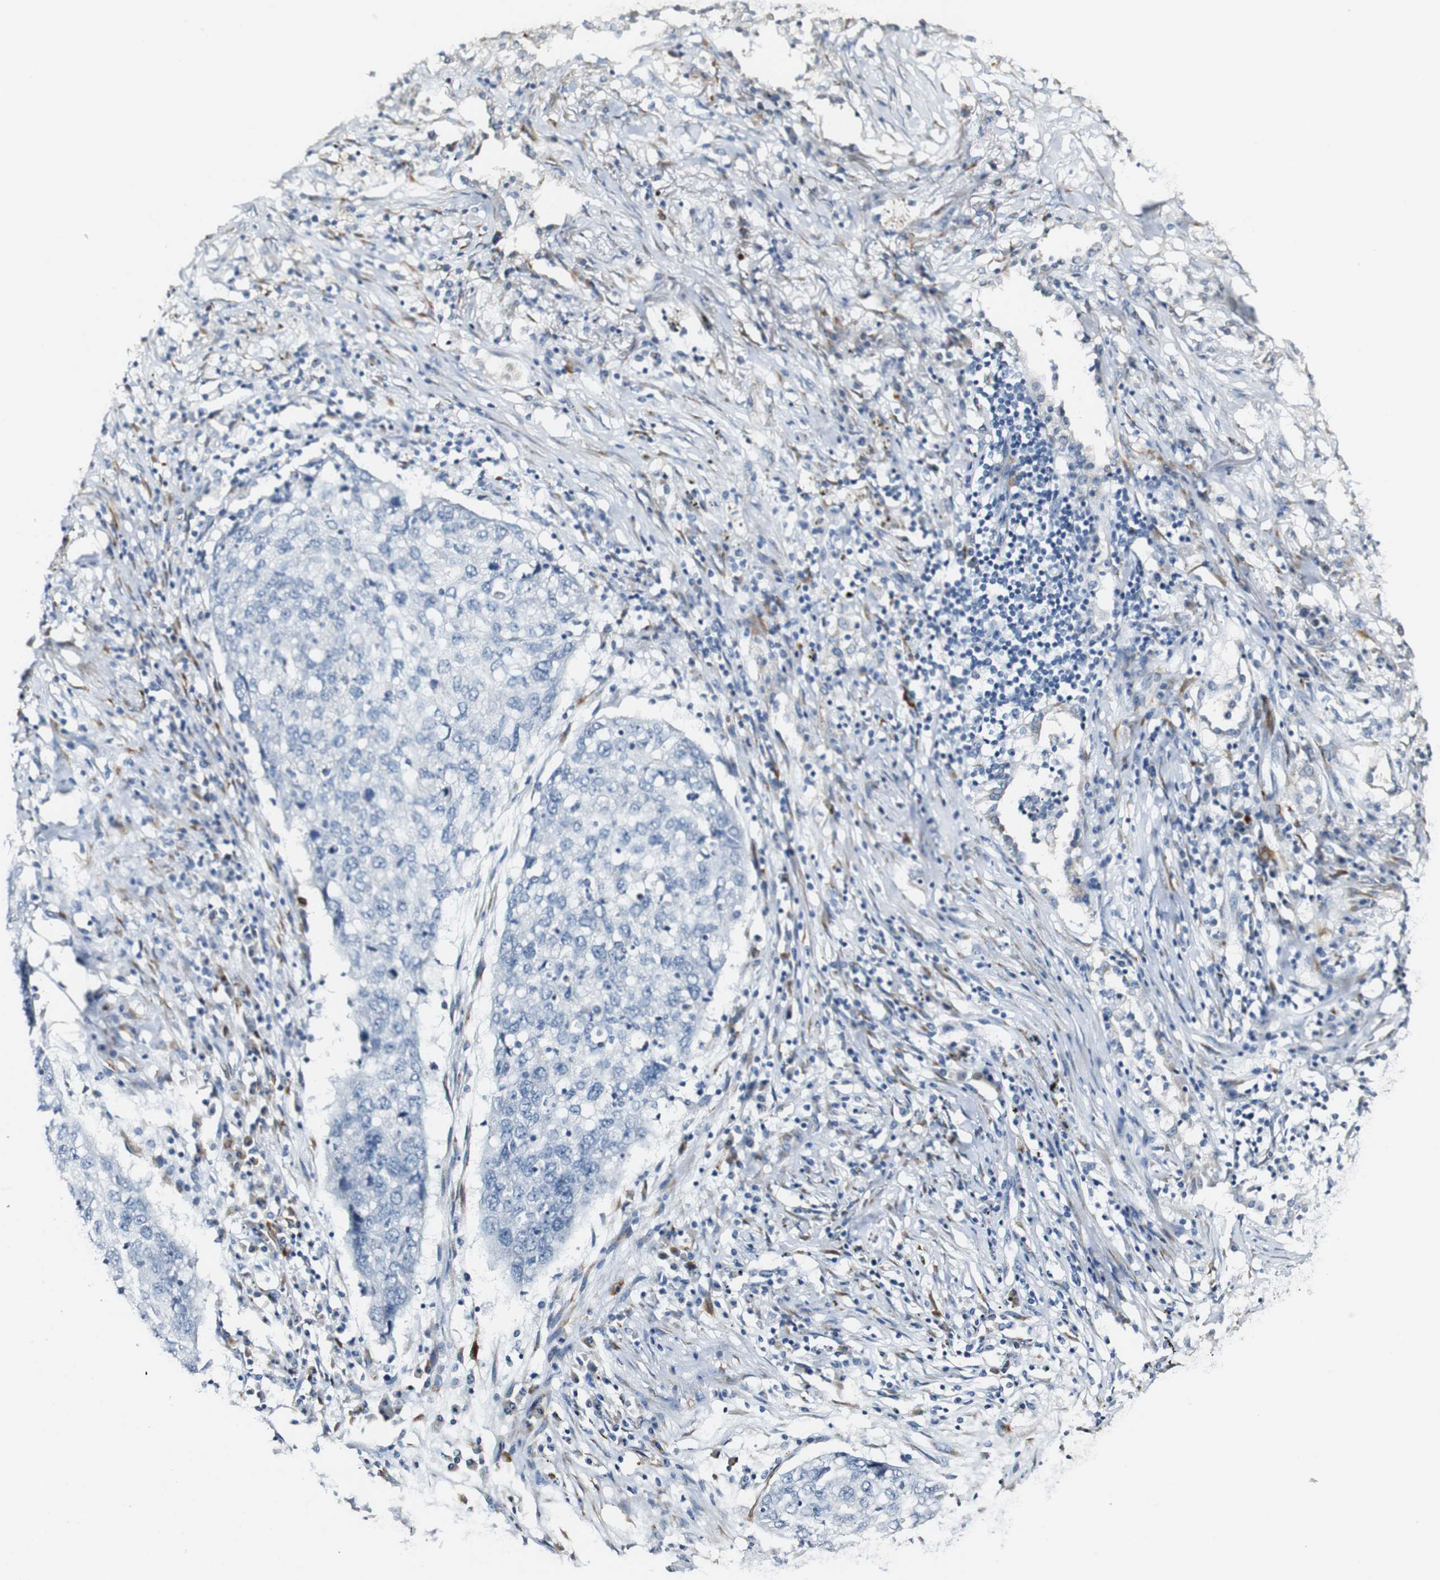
{"staining": {"intensity": "negative", "quantity": "none", "location": "none"}, "tissue": "lung cancer", "cell_type": "Tumor cells", "image_type": "cancer", "snomed": [{"axis": "morphology", "description": "Squamous cell carcinoma, NOS"}, {"axis": "topography", "description": "Lung"}], "caption": "Protein analysis of lung squamous cell carcinoma displays no significant expression in tumor cells.", "gene": "FMO3", "patient": {"sex": "female", "age": 63}}